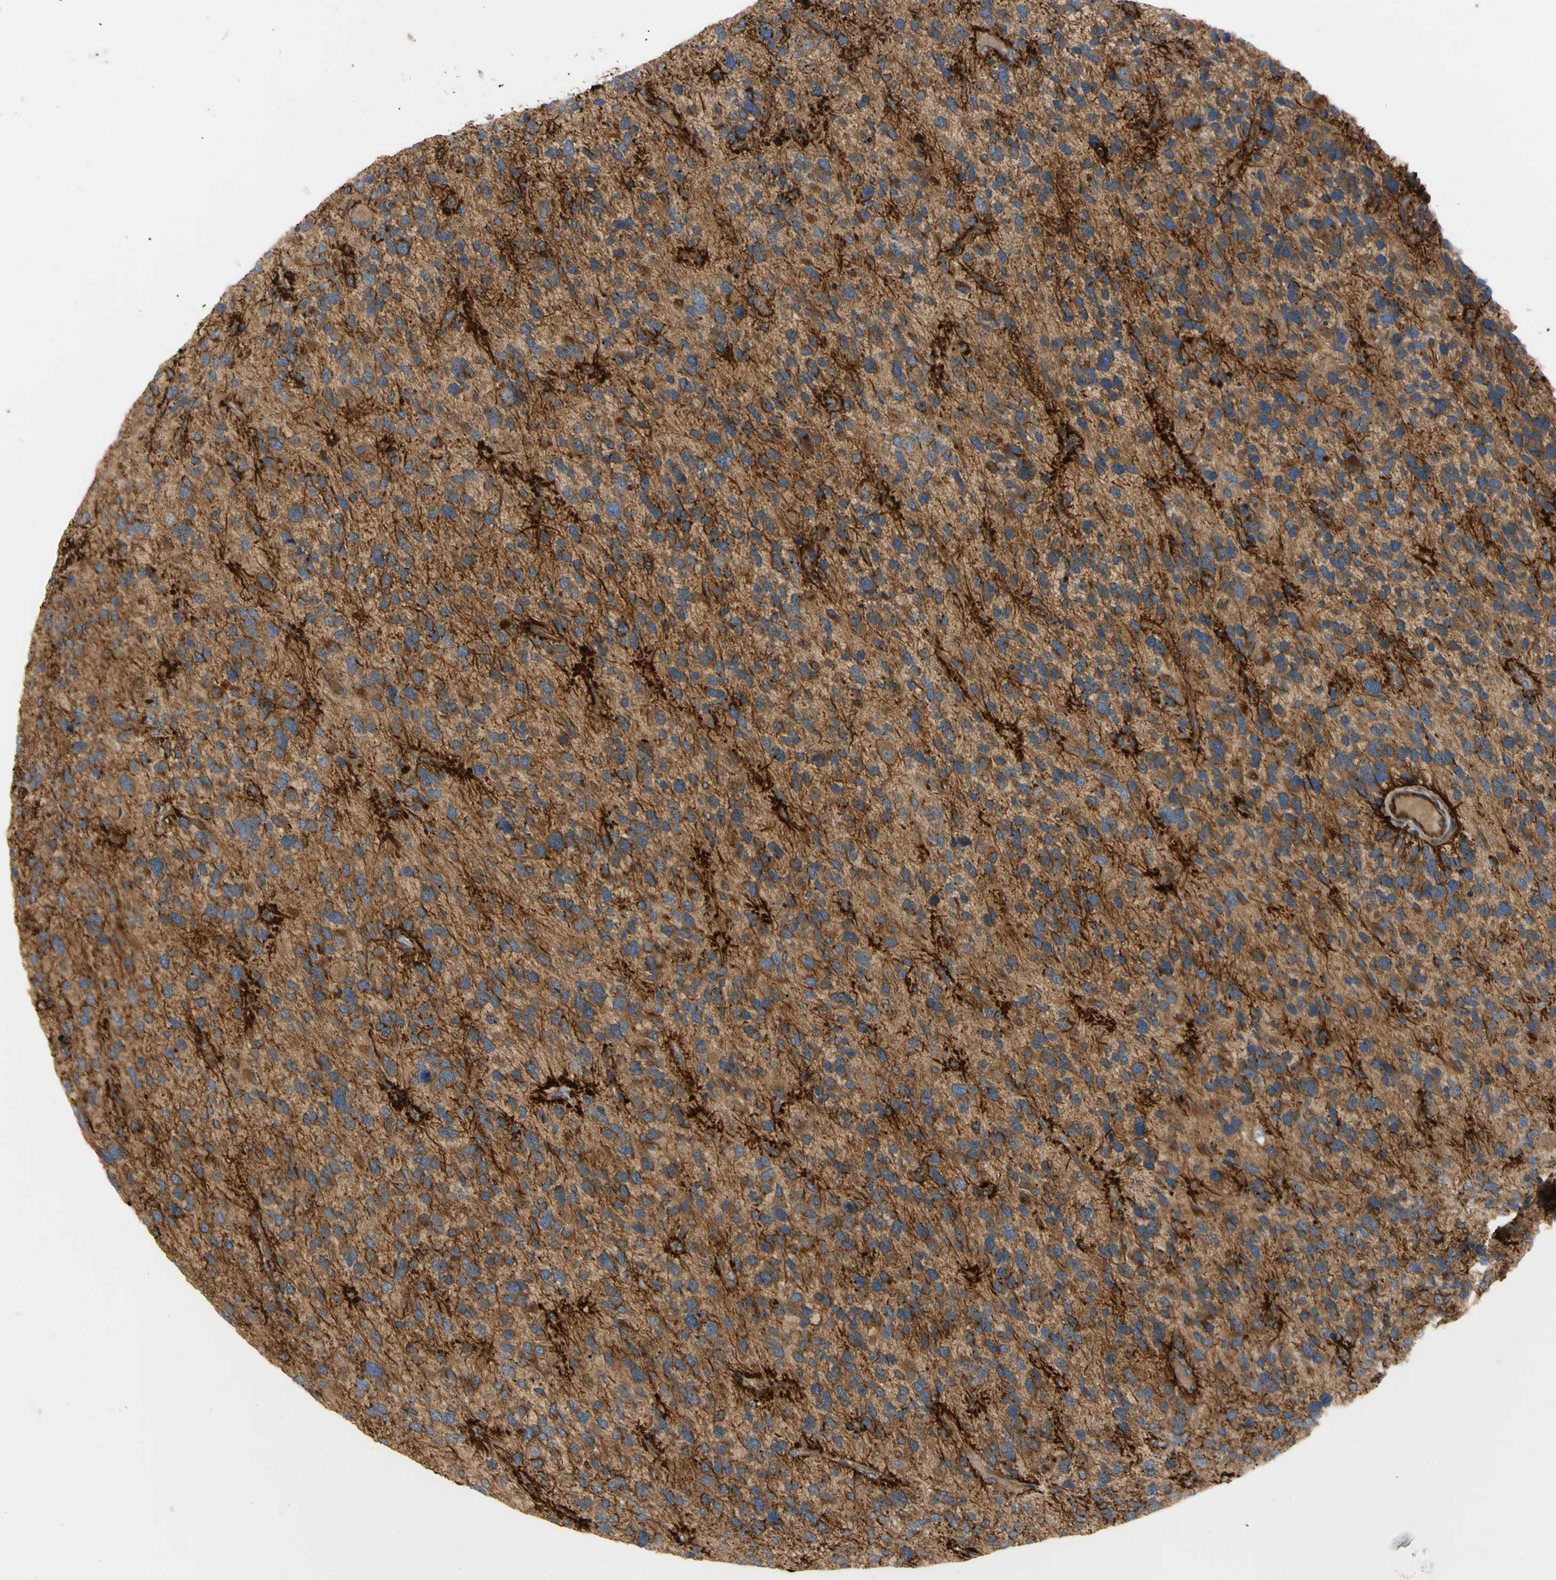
{"staining": {"intensity": "moderate", "quantity": ">75%", "location": "cytoplasmic/membranous"}, "tissue": "glioma", "cell_type": "Tumor cells", "image_type": "cancer", "snomed": [{"axis": "morphology", "description": "Glioma, malignant, High grade"}, {"axis": "topography", "description": "Brain"}], "caption": "Malignant glioma (high-grade) stained with a protein marker displays moderate staining in tumor cells.", "gene": "TUBG2", "patient": {"sex": "female", "age": 58}}